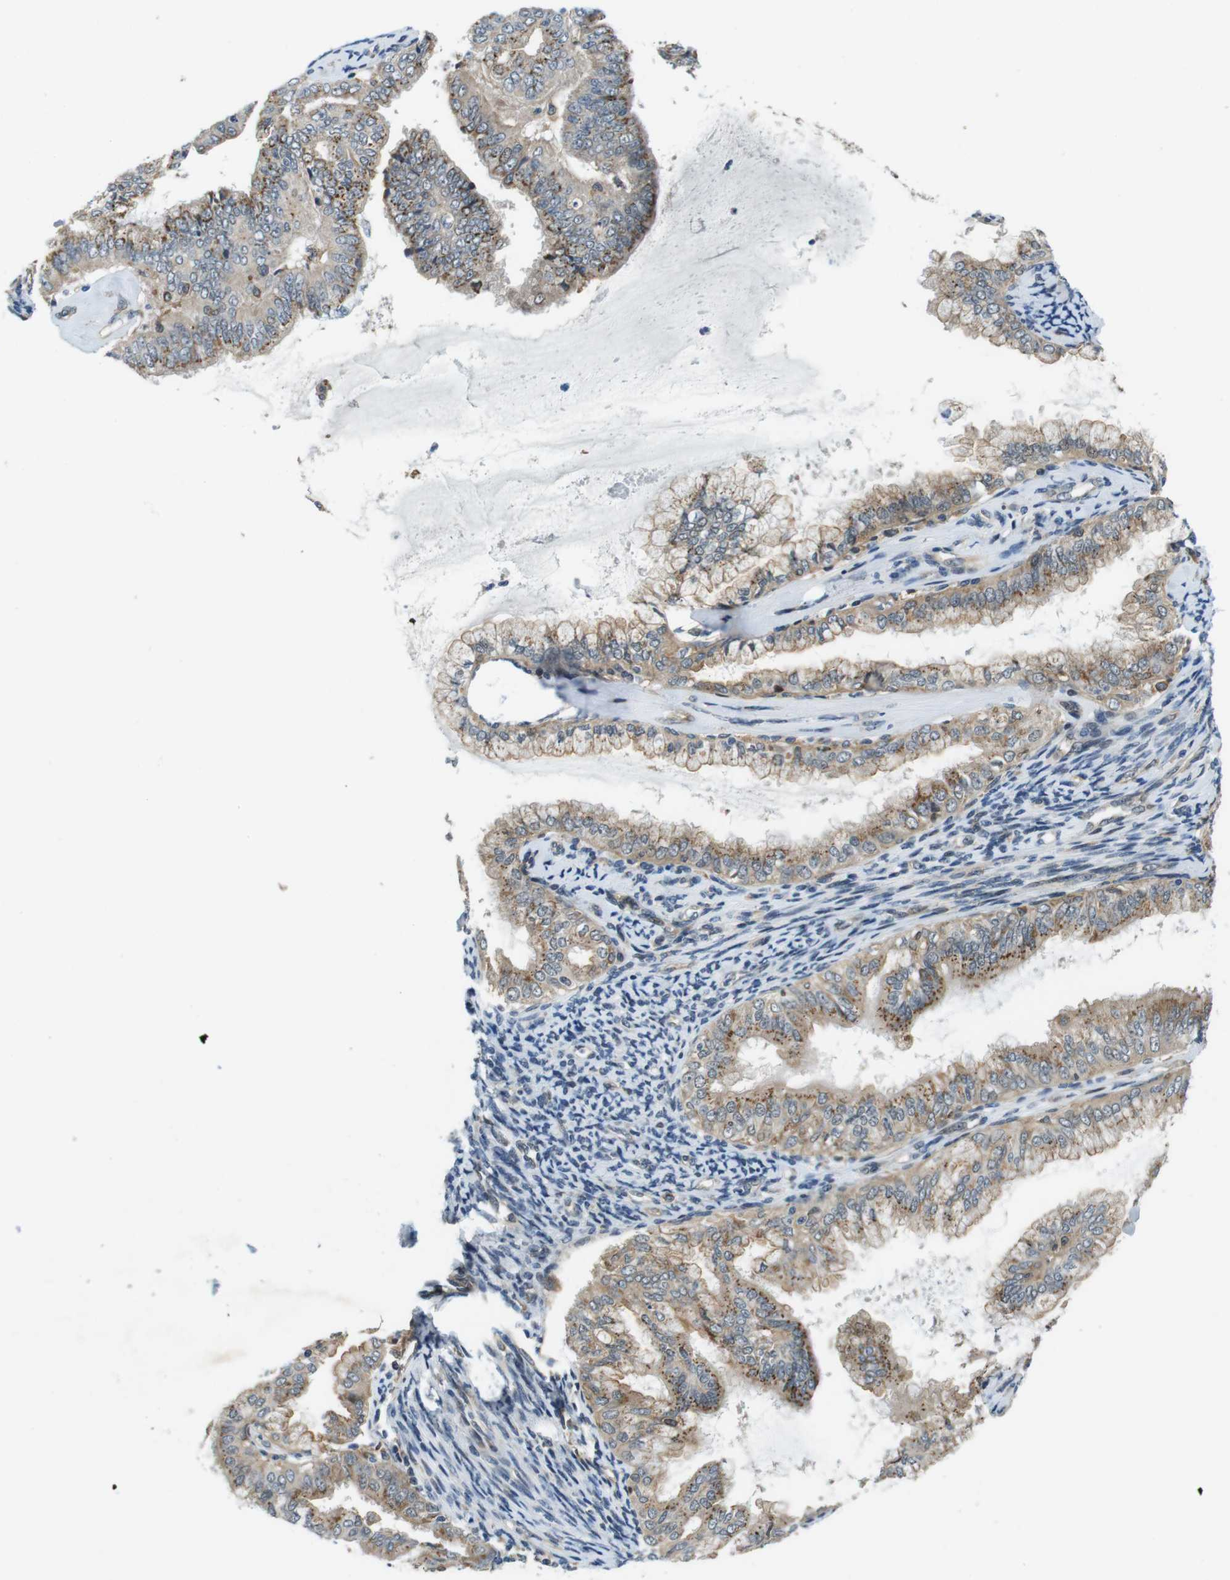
{"staining": {"intensity": "moderate", "quantity": ">75%", "location": "cytoplasmic/membranous"}, "tissue": "endometrial cancer", "cell_type": "Tumor cells", "image_type": "cancer", "snomed": [{"axis": "morphology", "description": "Adenocarcinoma, NOS"}, {"axis": "topography", "description": "Endometrium"}], "caption": "High-power microscopy captured an immunohistochemistry photomicrograph of endometrial adenocarcinoma, revealing moderate cytoplasmic/membranous staining in about >75% of tumor cells.", "gene": "PALD1", "patient": {"sex": "female", "age": 63}}